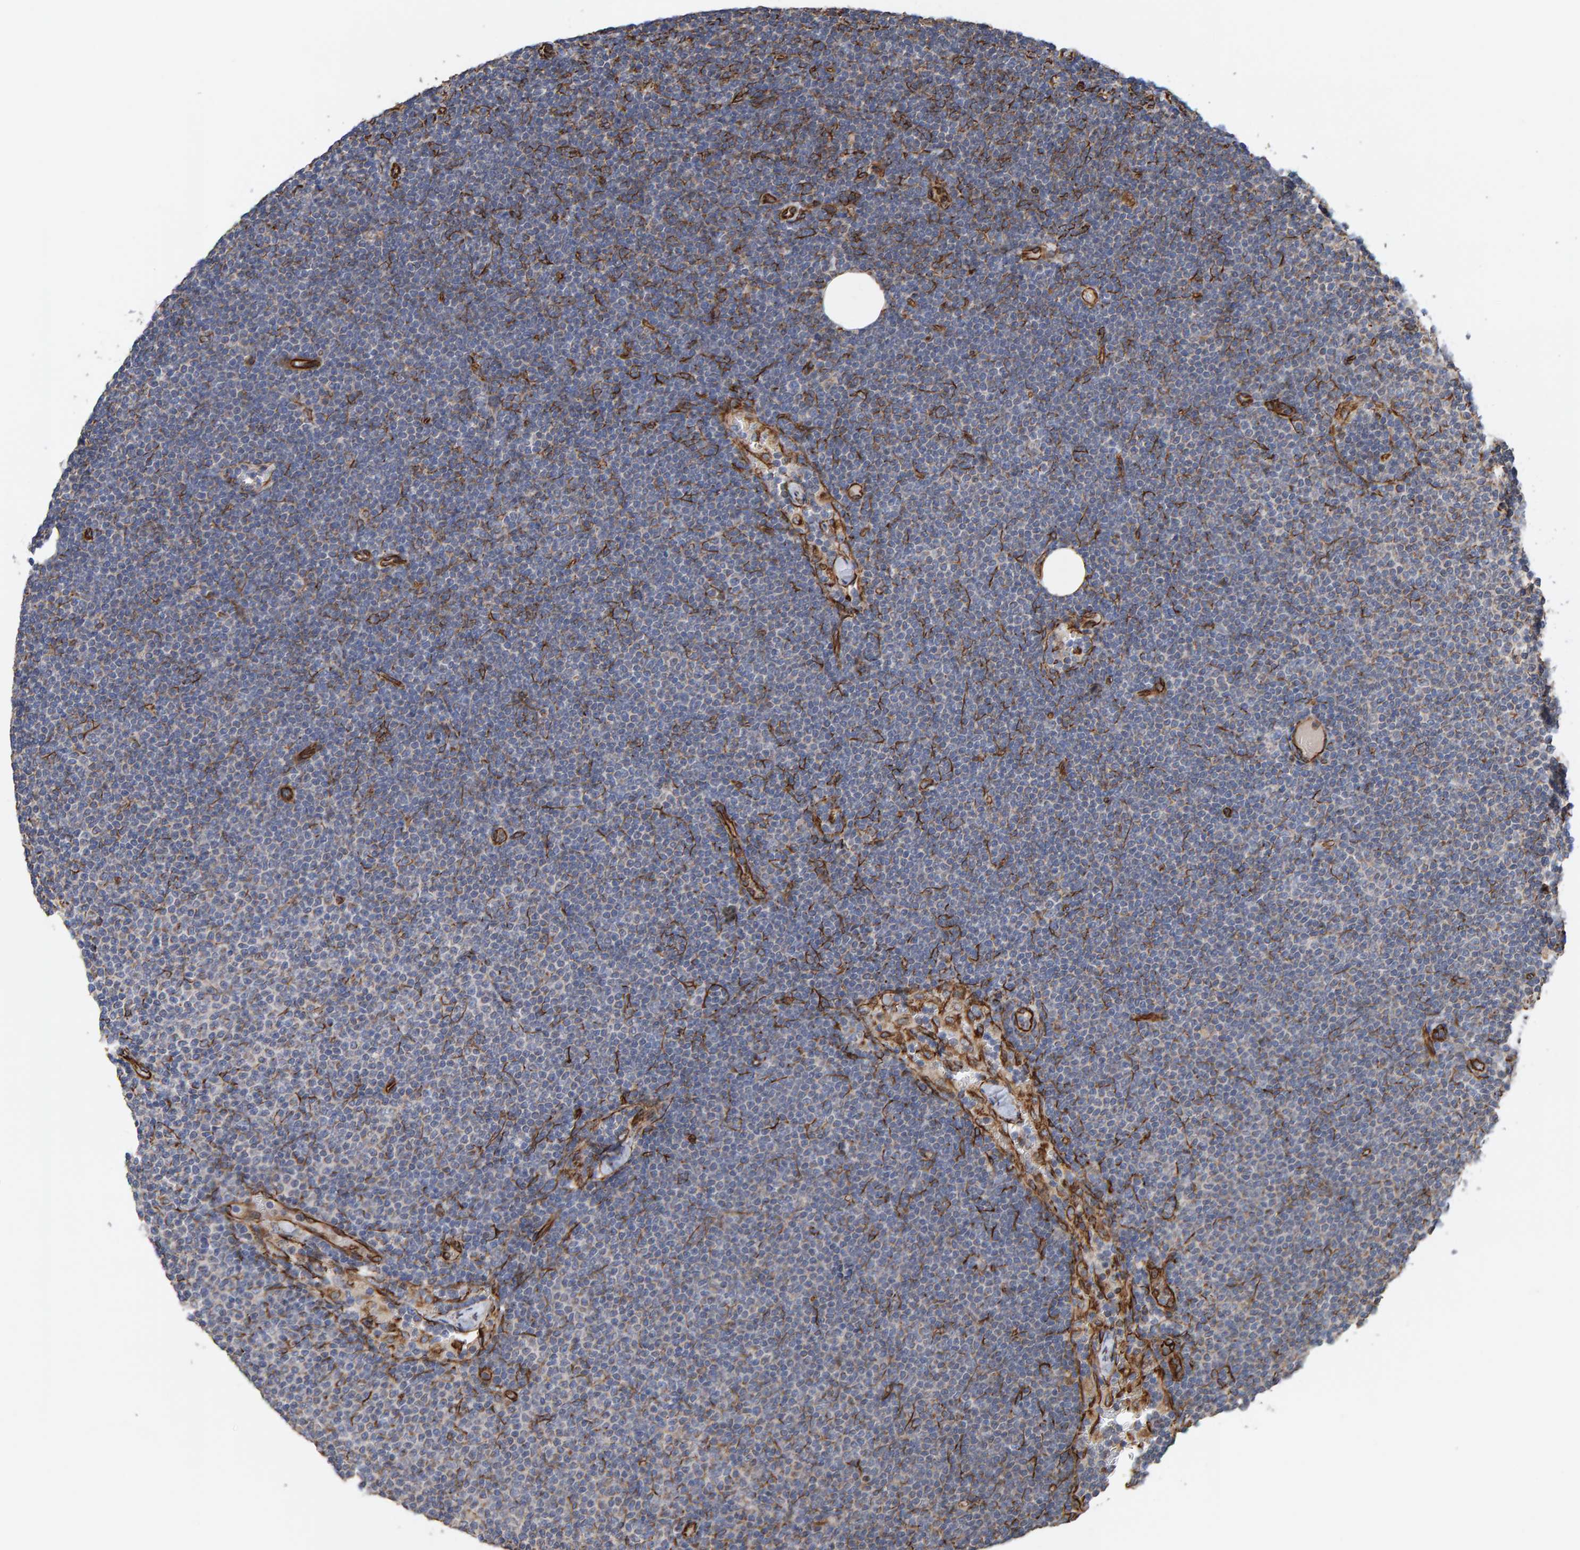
{"staining": {"intensity": "negative", "quantity": "none", "location": "none"}, "tissue": "lymphoma", "cell_type": "Tumor cells", "image_type": "cancer", "snomed": [{"axis": "morphology", "description": "Malignant lymphoma, non-Hodgkin's type, Low grade"}, {"axis": "topography", "description": "Lymph node"}], "caption": "Tumor cells show no significant positivity in low-grade malignant lymphoma, non-Hodgkin's type. The staining is performed using DAB (3,3'-diaminobenzidine) brown chromogen with nuclei counter-stained in using hematoxylin.", "gene": "ZNF347", "patient": {"sex": "female", "age": 53}}